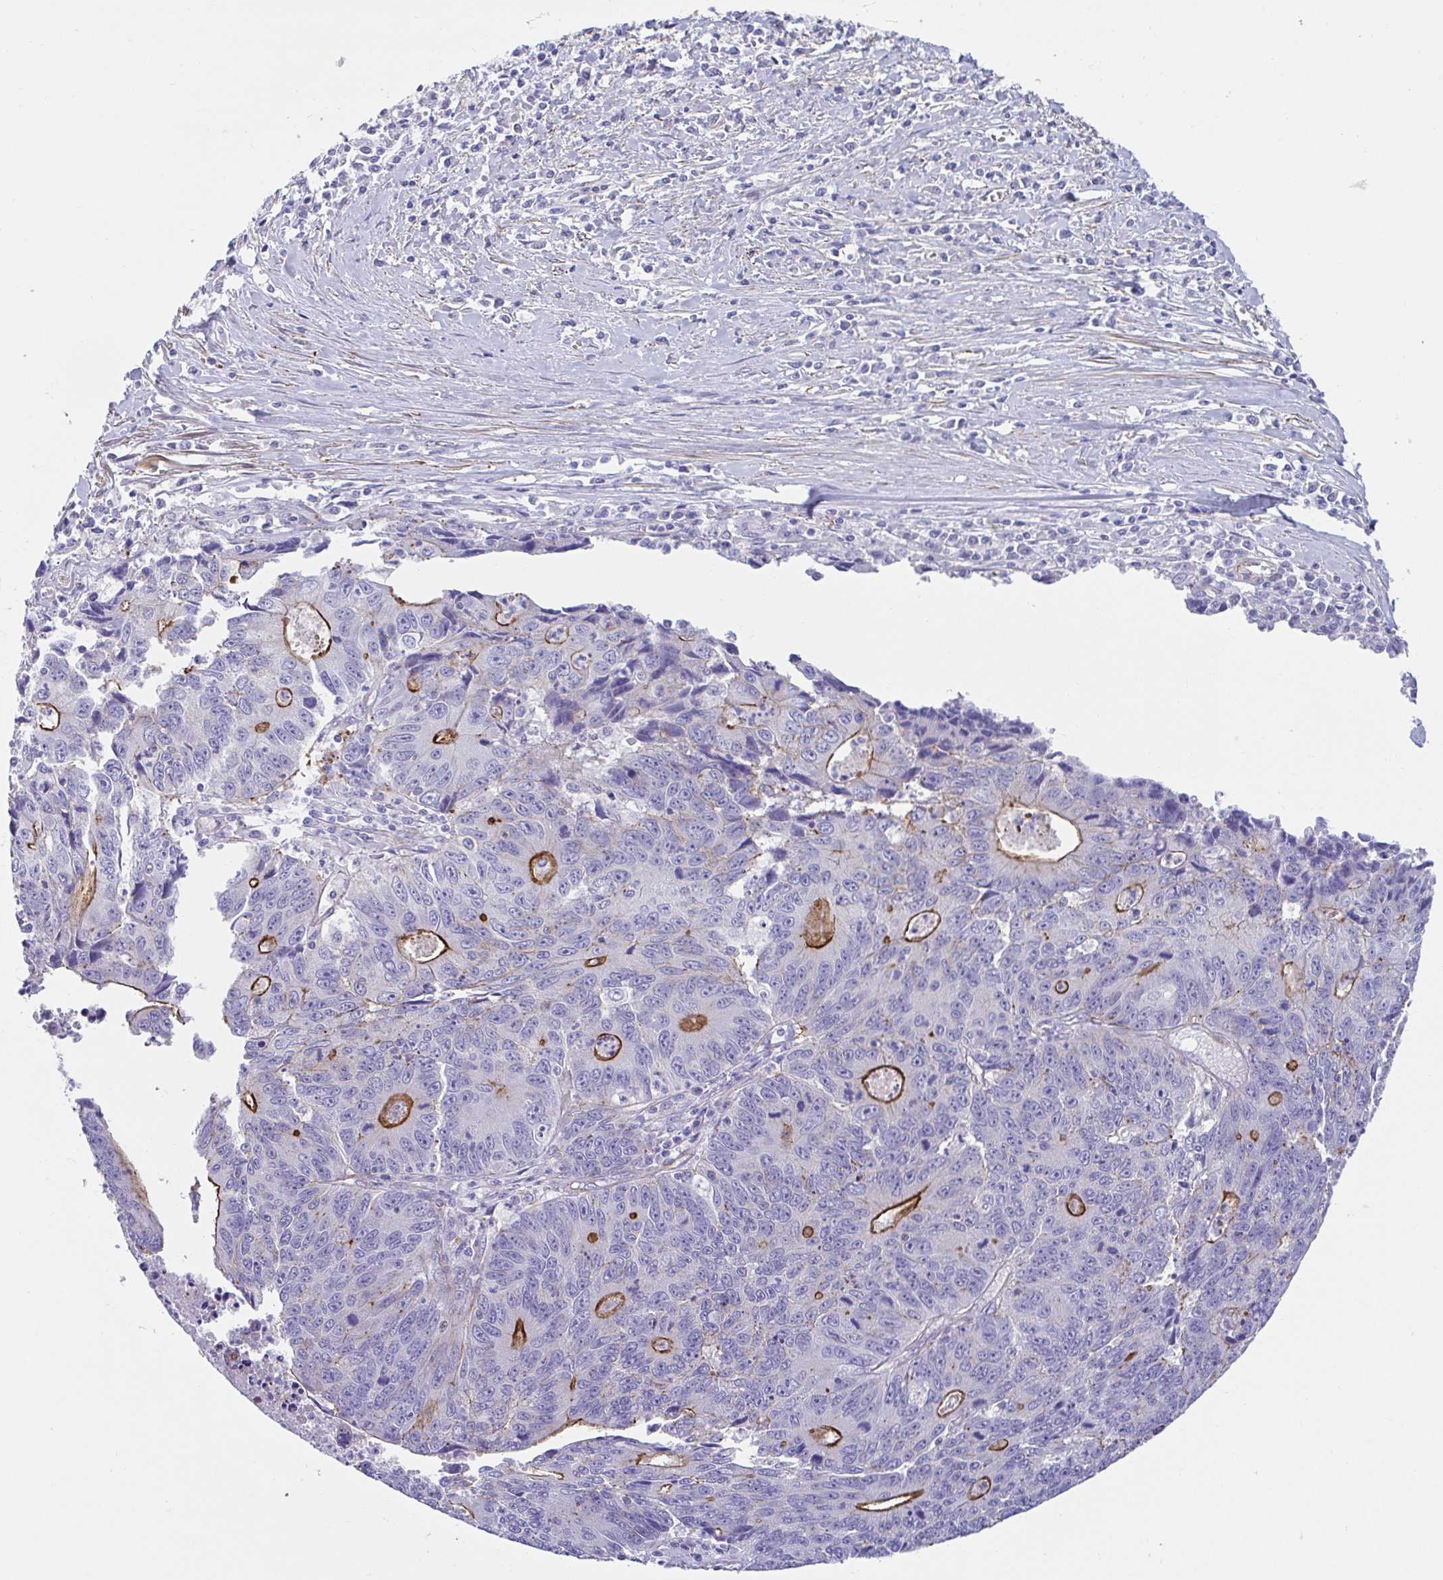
{"staining": {"intensity": "moderate", "quantity": "<25%", "location": "cytoplasmic/membranous"}, "tissue": "liver cancer", "cell_type": "Tumor cells", "image_type": "cancer", "snomed": [{"axis": "morphology", "description": "Cholangiocarcinoma"}, {"axis": "topography", "description": "Liver"}], "caption": "Immunohistochemistry histopathology image of neoplastic tissue: liver cancer (cholangiocarcinoma) stained using immunohistochemistry (IHC) demonstrates low levels of moderate protein expression localized specifically in the cytoplasmic/membranous of tumor cells, appearing as a cytoplasmic/membranous brown color.", "gene": "TRAM2", "patient": {"sex": "male", "age": 65}}